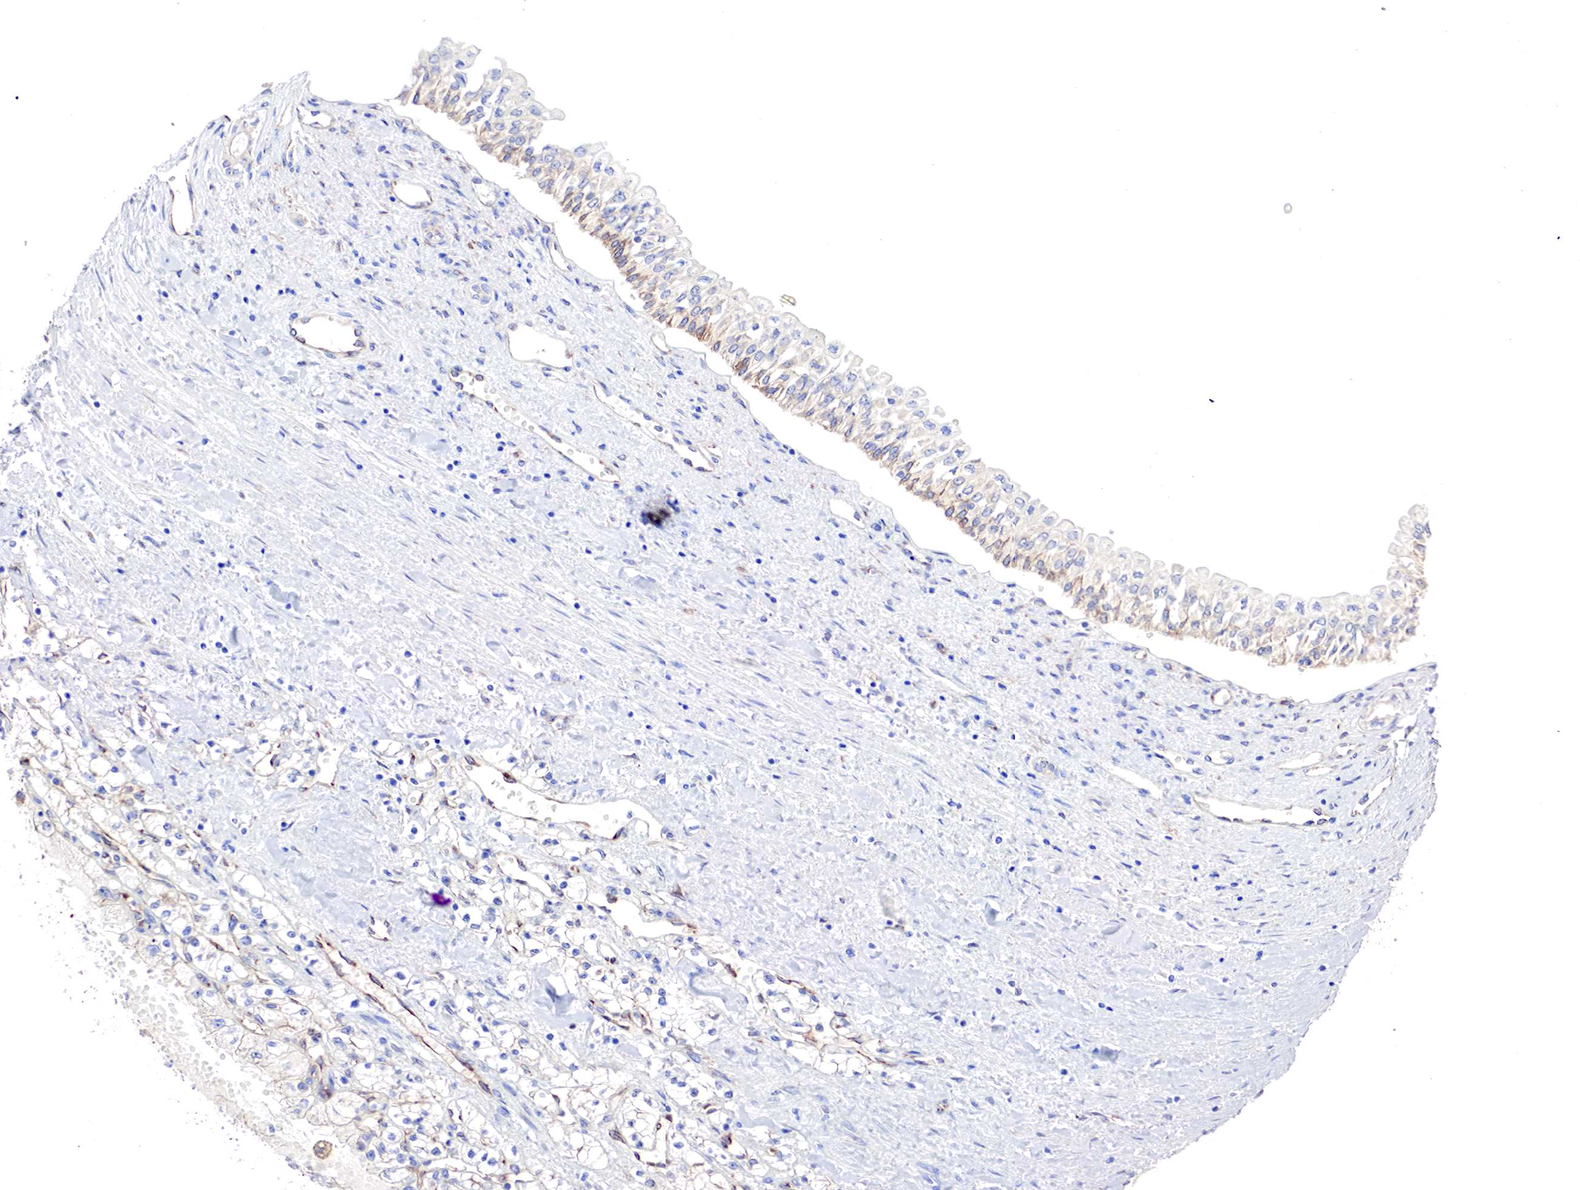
{"staining": {"intensity": "weak", "quantity": "25%-75%", "location": "cytoplasmic/membranous"}, "tissue": "renal cancer", "cell_type": "Tumor cells", "image_type": "cancer", "snomed": [{"axis": "morphology", "description": "Adenocarcinoma, NOS"}, {"axis": "topography", "description": "Kidney"}], "caption": "This image displays immunohistochemistry (IHC) staining of human adenocarcinoma (renal), with low weak cytoplasmic/membranous expression in about 25%-75% of tumor cells.", "gene": "RDX", "patient": {"sex": "male", "age": 56}}